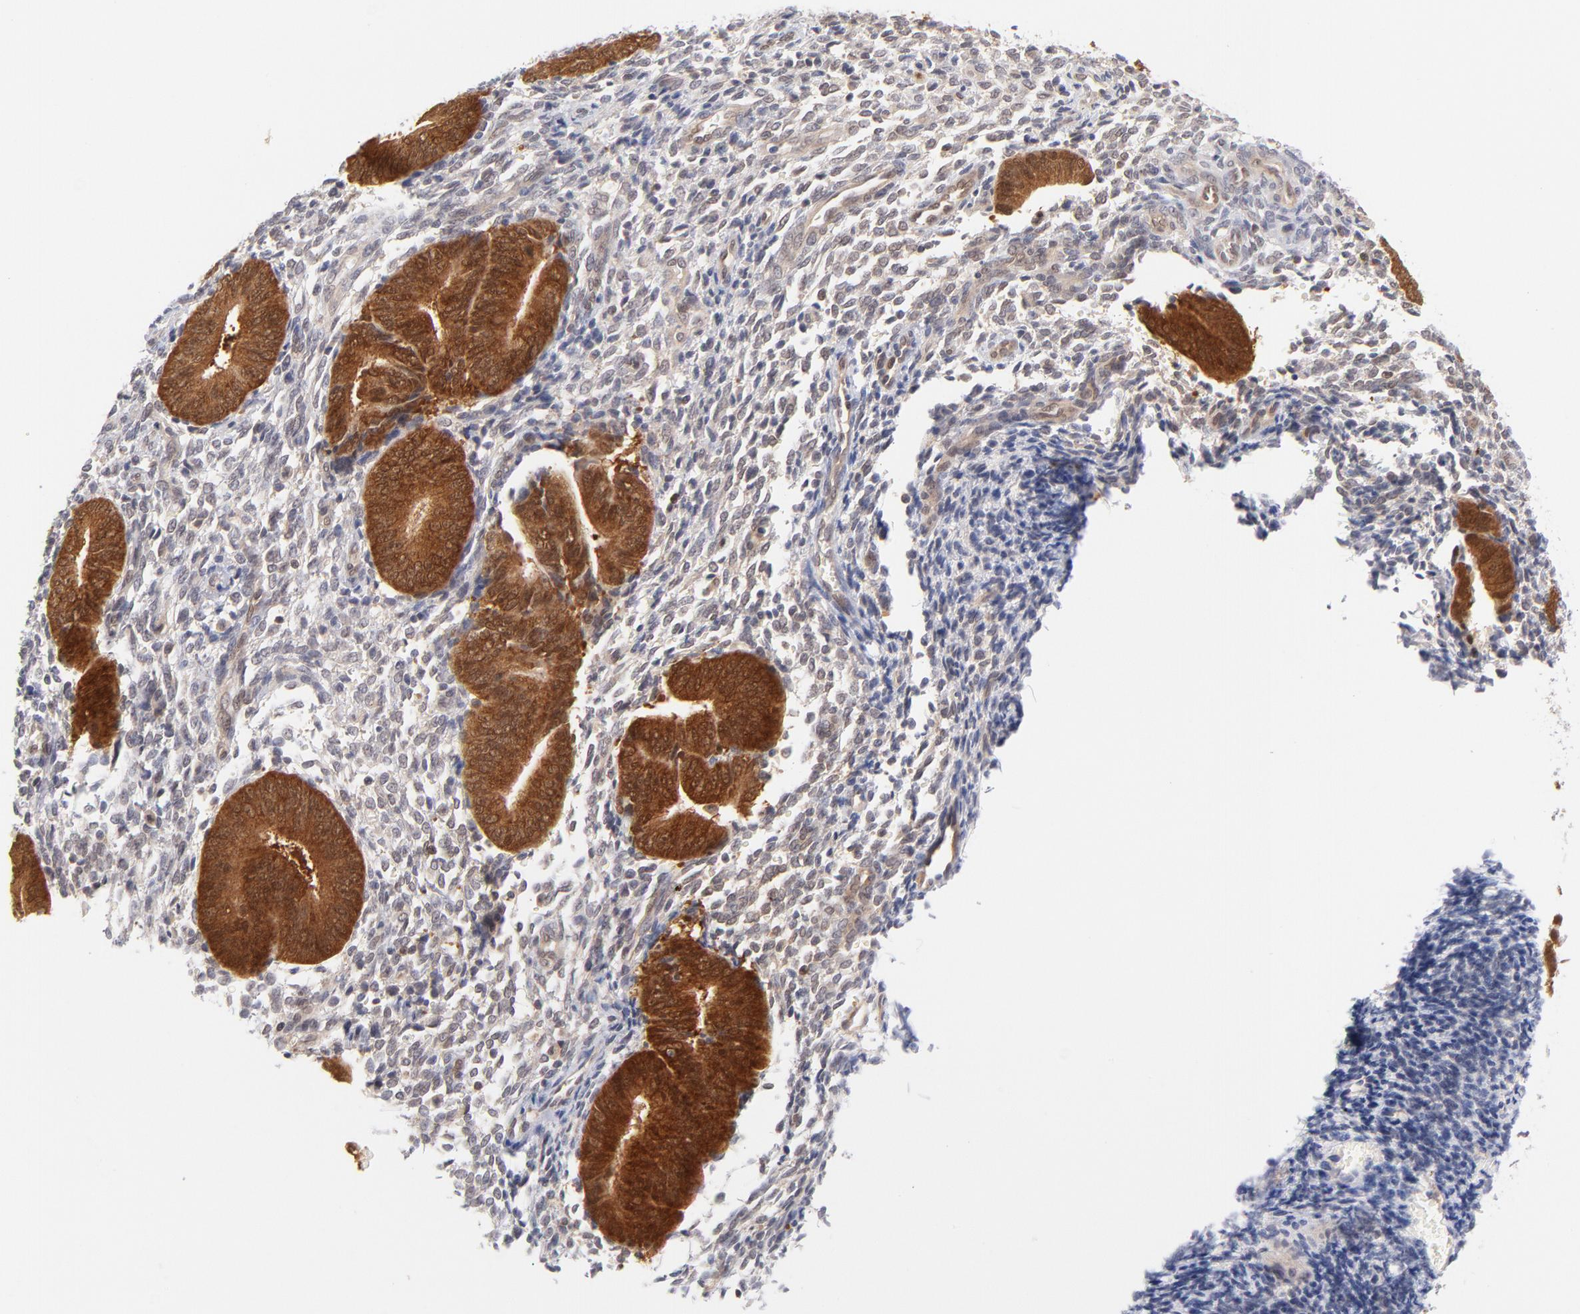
{"staining": {"intensity": "negative", "quantity": "none", "location": "none"}, "tissue": "endometrium", "cell_type": "Cells in endometrial stroma", "image_type": "normal", "snomed": [{"axis": "morphology", "description": "Normal tissue, NOS"}, {"axis": "topography", "description": "Uterus"}, {"axis": "topography", "description": "Endometrium"}], "caption": "DAB immunohistochemical staining of benign endometrium displays no significant positivity in cells in endometrial stroma.", "gene": "CASP6", "patient": {"sex": "female", "age": 33}}